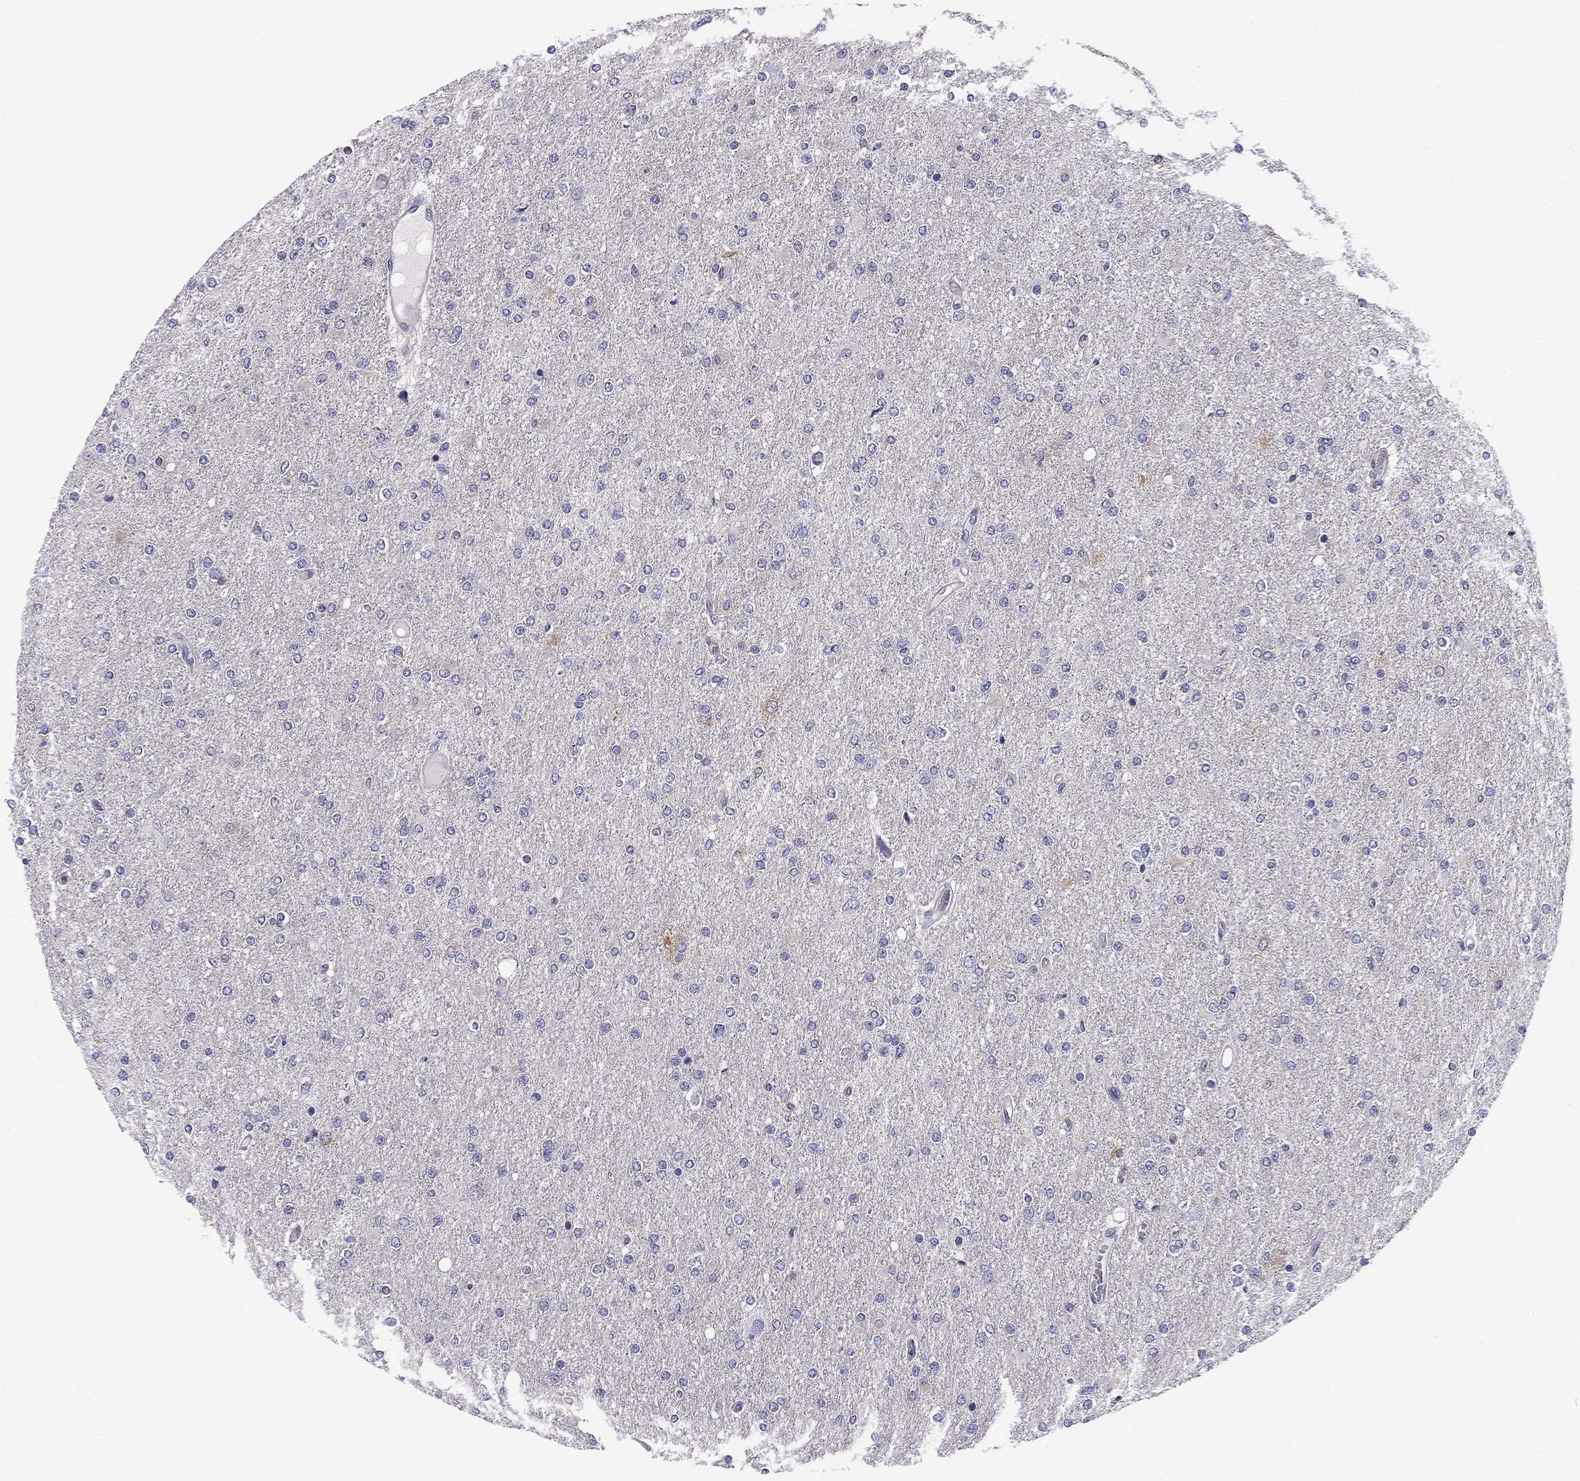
{"staining": {"intensity": "negative", "quantity": "none", "location": "none"}, "tissue": "glioma", "cell_type": "Tumor cells", "image_type": "cancer", "snomed": [{"axis": "morphology", "description": "Glioma, malignant, High grade"}, {"axis": "topography", "description": "Cerebral cortex"}], "caption": "High power microscopy image of an immunohistochemistry (IHC) histopathology image of malignant high-grade glioma, revealing no significant positivity in tumor cells.", "gene": "FLNC", "patient": {"sex": "male", "age": 70}}